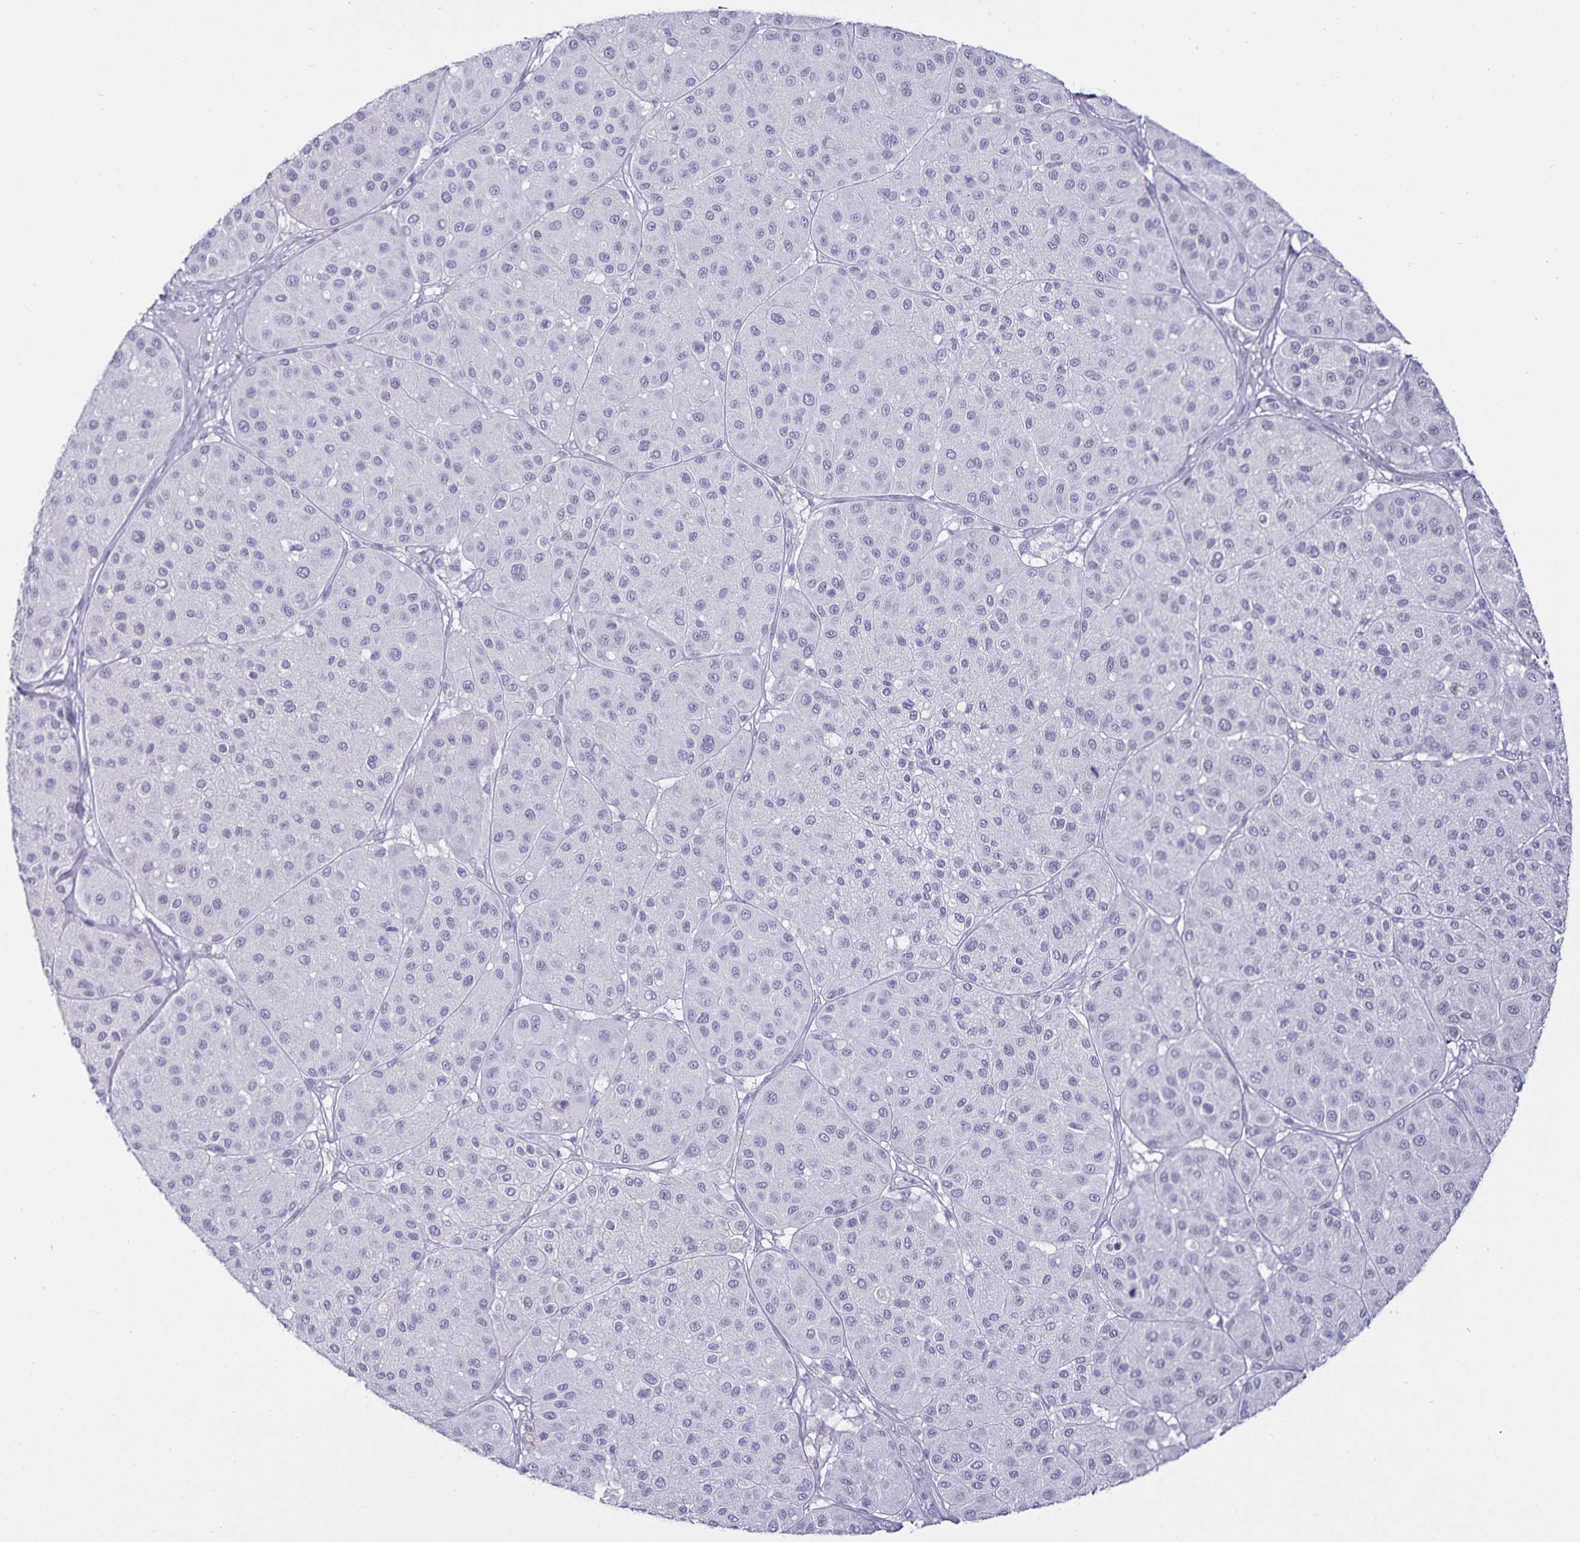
{"staining": {"intensity": "negative", "quantity": "none", "location": "none"}, "tissue": "melanoma", "cell_type": "Tumor cells", "image_type": "cancer", "snomed": [{"axis": "morphology", "description": "Malignant melanoma, Metastatic site"}, {"axis": "topography", "description": "Smooth muscle"}], "caption": "This photomicrograph is of malignant melanoma (metastatic site) stained with immunohistochemistry (IHC) to label a protein in brown with the nuclei are counter-stained blue. There is no expression in tumor cells.", "gene": "DEFA6", "patient": {"sex": "male", "age": 41}}